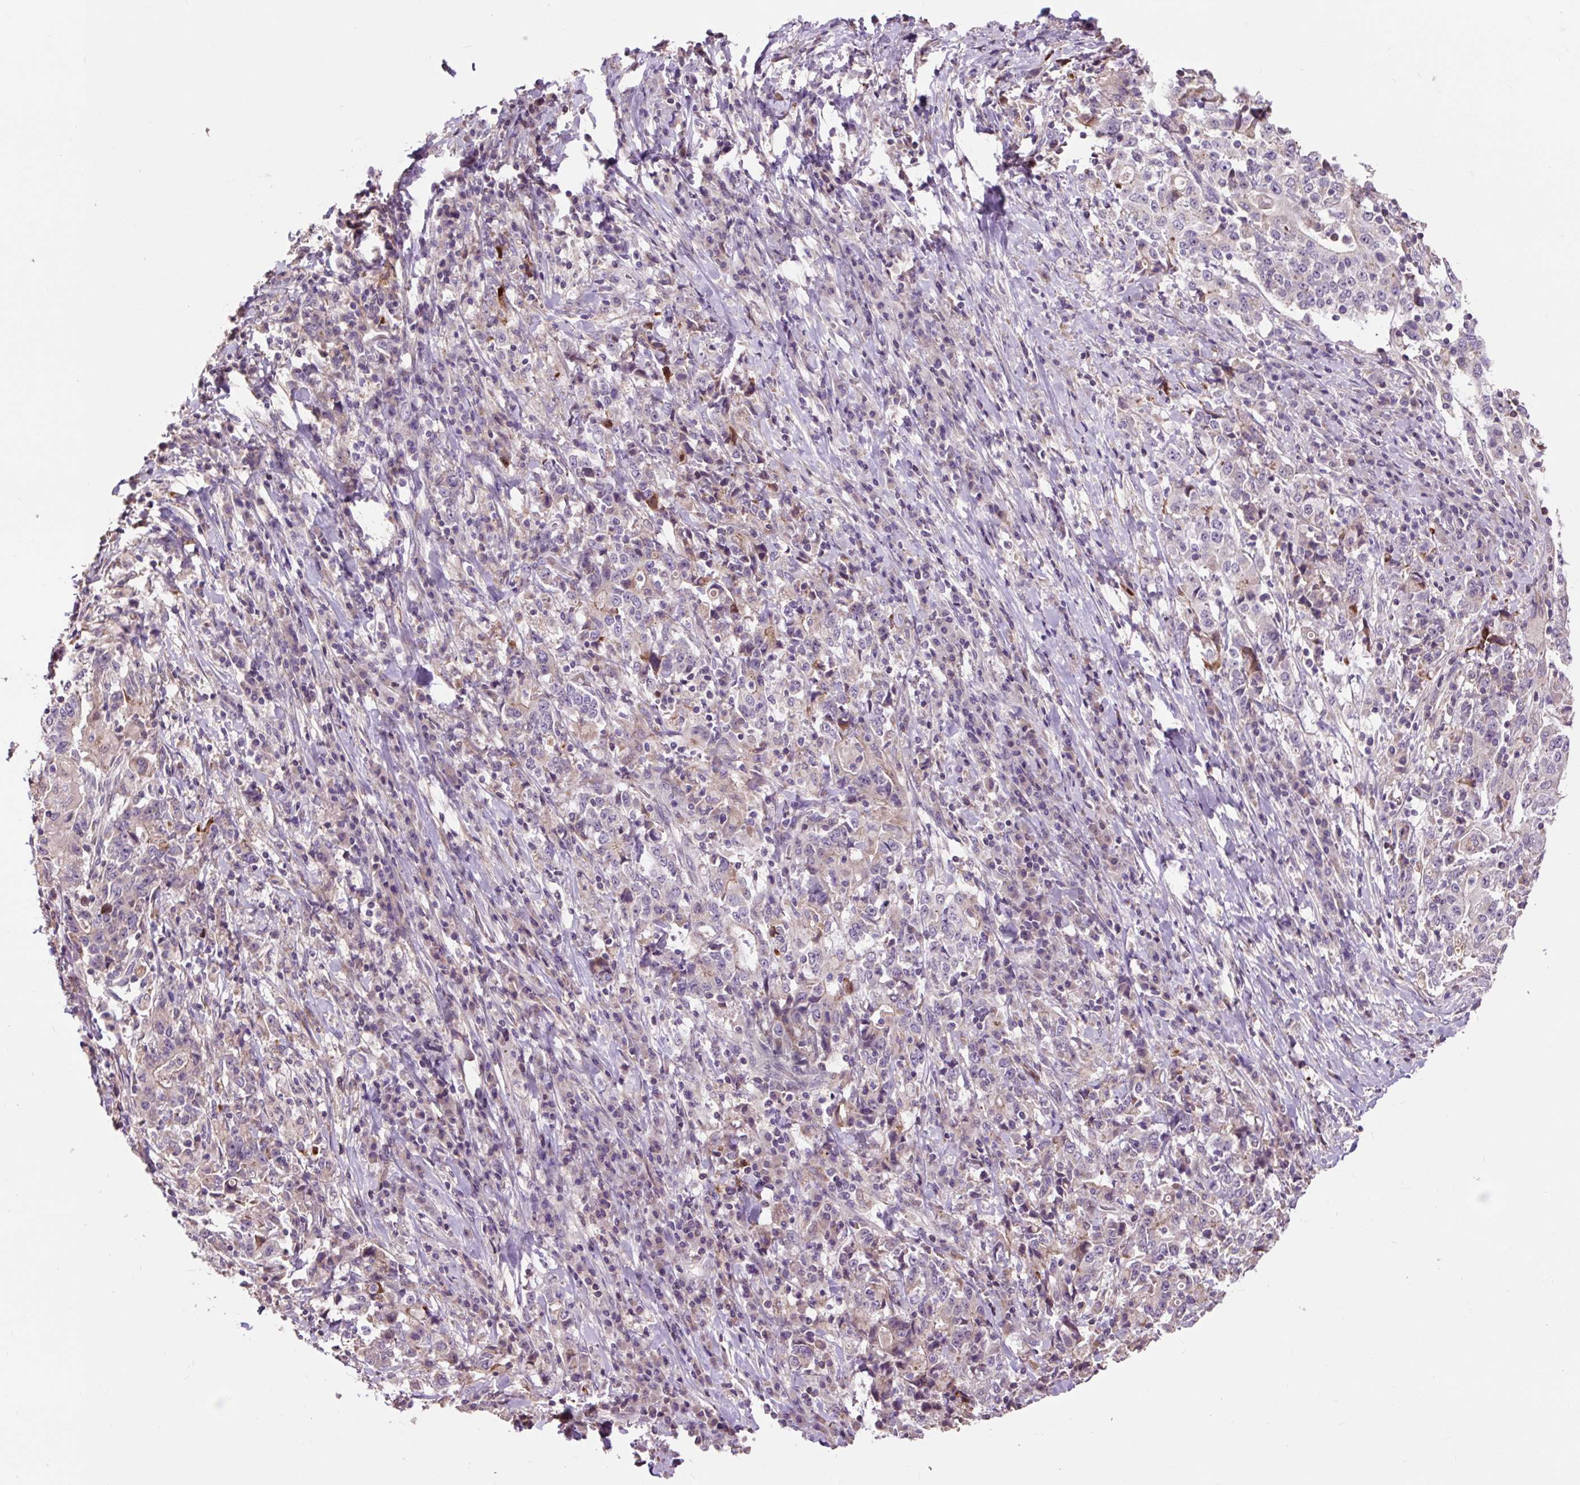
{"staining": {"intensity": "weak", "quantity": "<25%", "location": "cytoplasmic/membranous"}, "tissue": "stomach cancer", "cell_type": "Tumor cells", "image_type": "cancer", "snomed": [{"axis": "morphology", "description": "Normal tissue, NOS"}, {"axis": "morphology", "description": "Adenocarcinoma, NOS"}, {"axis": "topography", "description": "Stomach, upper"}, {"axis": "topography", "description": "Stomach"}], "caption": "Tumor cells are negative for protein expression in human stomach cancer. (Brightfield microscopy of DAB immunohistochemistry (IHC) at high magnification).", "gene": "PRIMPOL", "patient": {"sex": "male", "age": 59}}